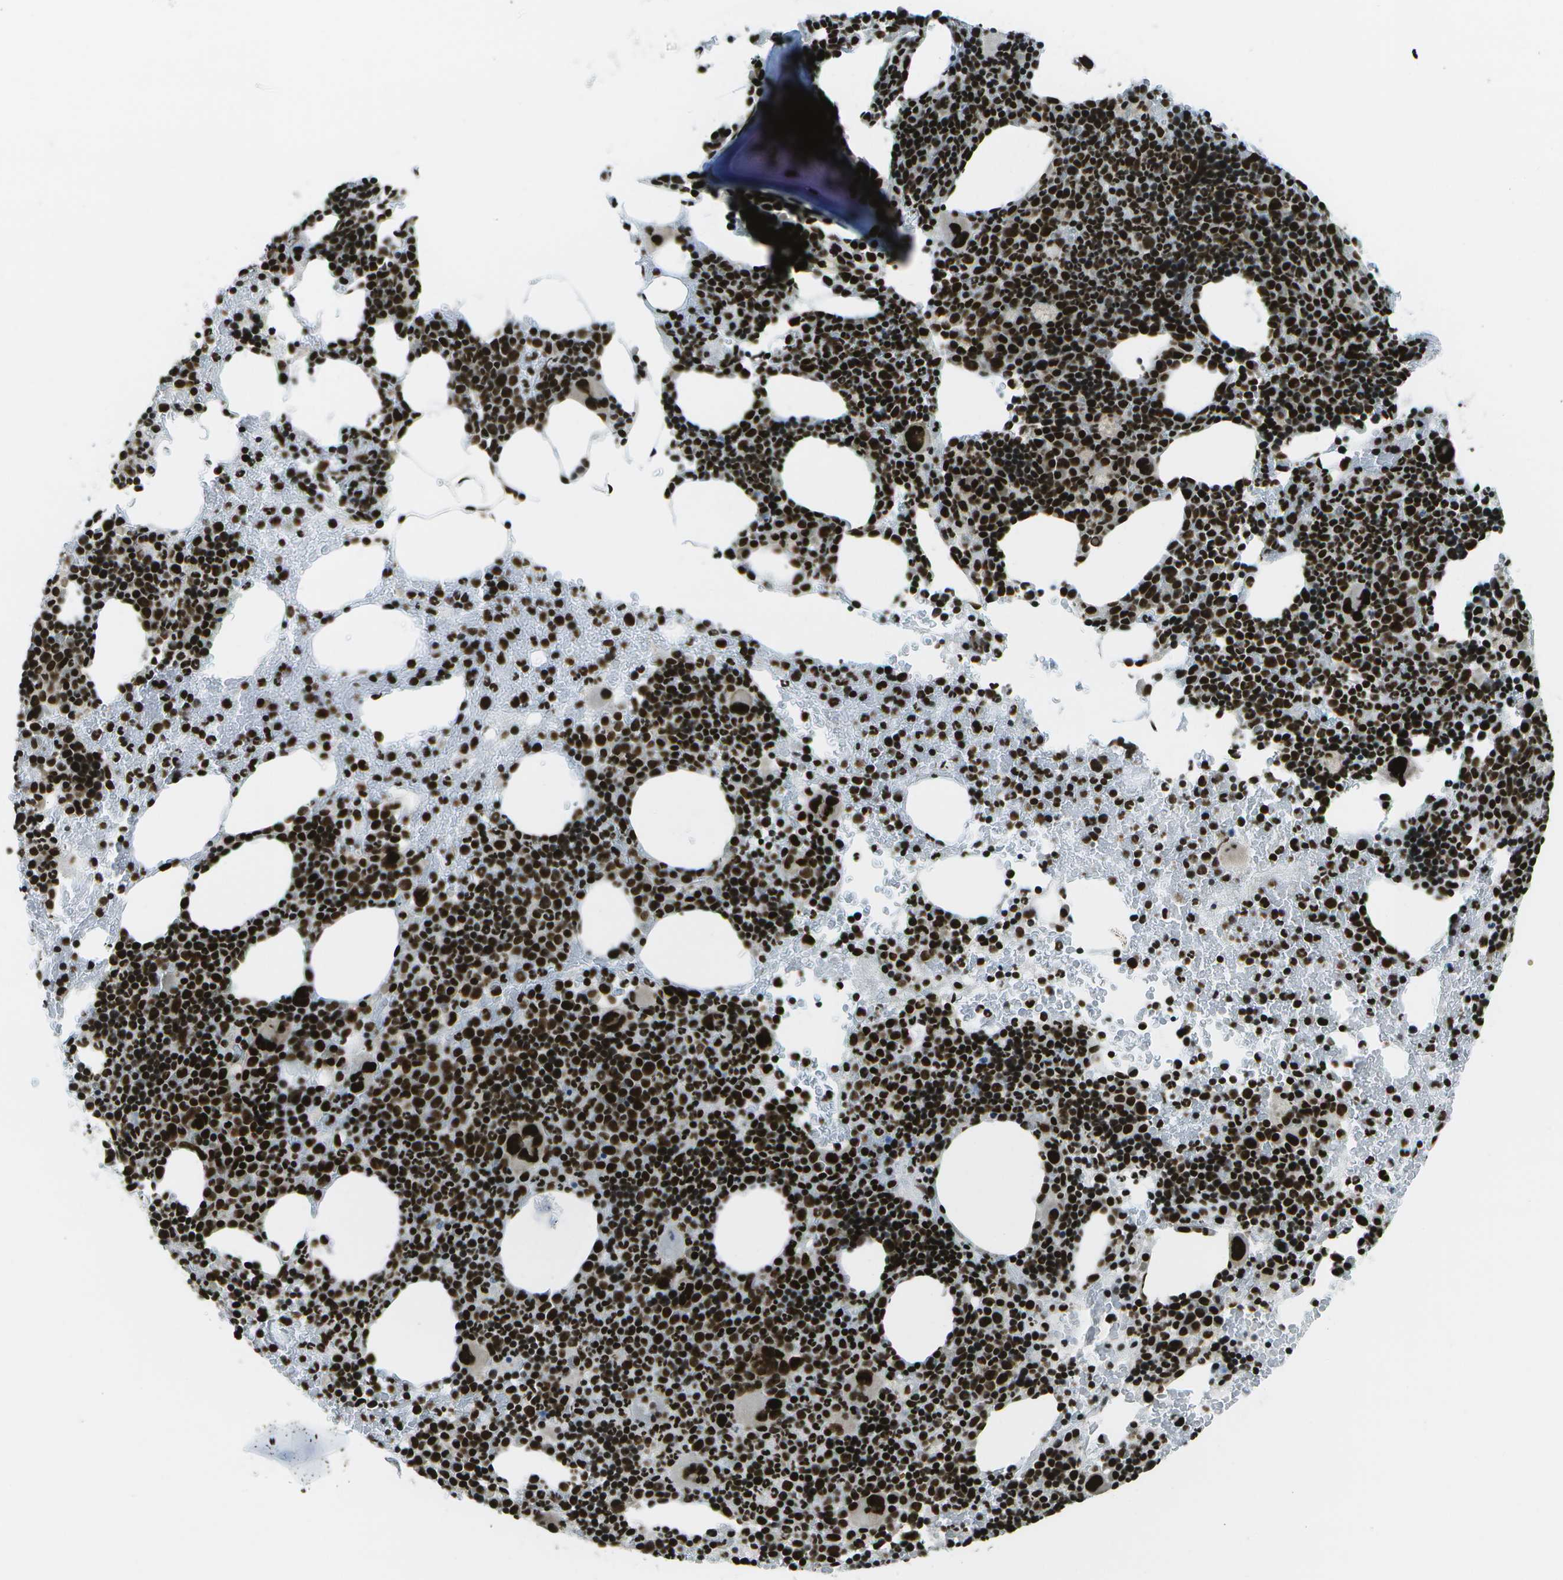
{"staining": {"intensity": "strong", "quantity": ">75%", "location": "nuclear"}, "tissue": "bone marrow", "cell_type": "Hematopoietic cells", "image_type": "normal", "snomed": [{"axis": "morphology", "description": "Normal tissue, NOS"}, {"axis": "morphology", "description": "Inflammation, NOS"}, {"axis": "topography", "description": "Bone marrow"}], "caption": "High-magnification brightfield microscopy of unremarkable bone marrow stained with DAB (brown) and counterstained with hematoxylin (blue). hematopoietic cells exhibit strong nuclear expression is appreciated in about>75% of cells.", "gene": "GLYR1", "patient": {"sex": "male", "age": 72}}